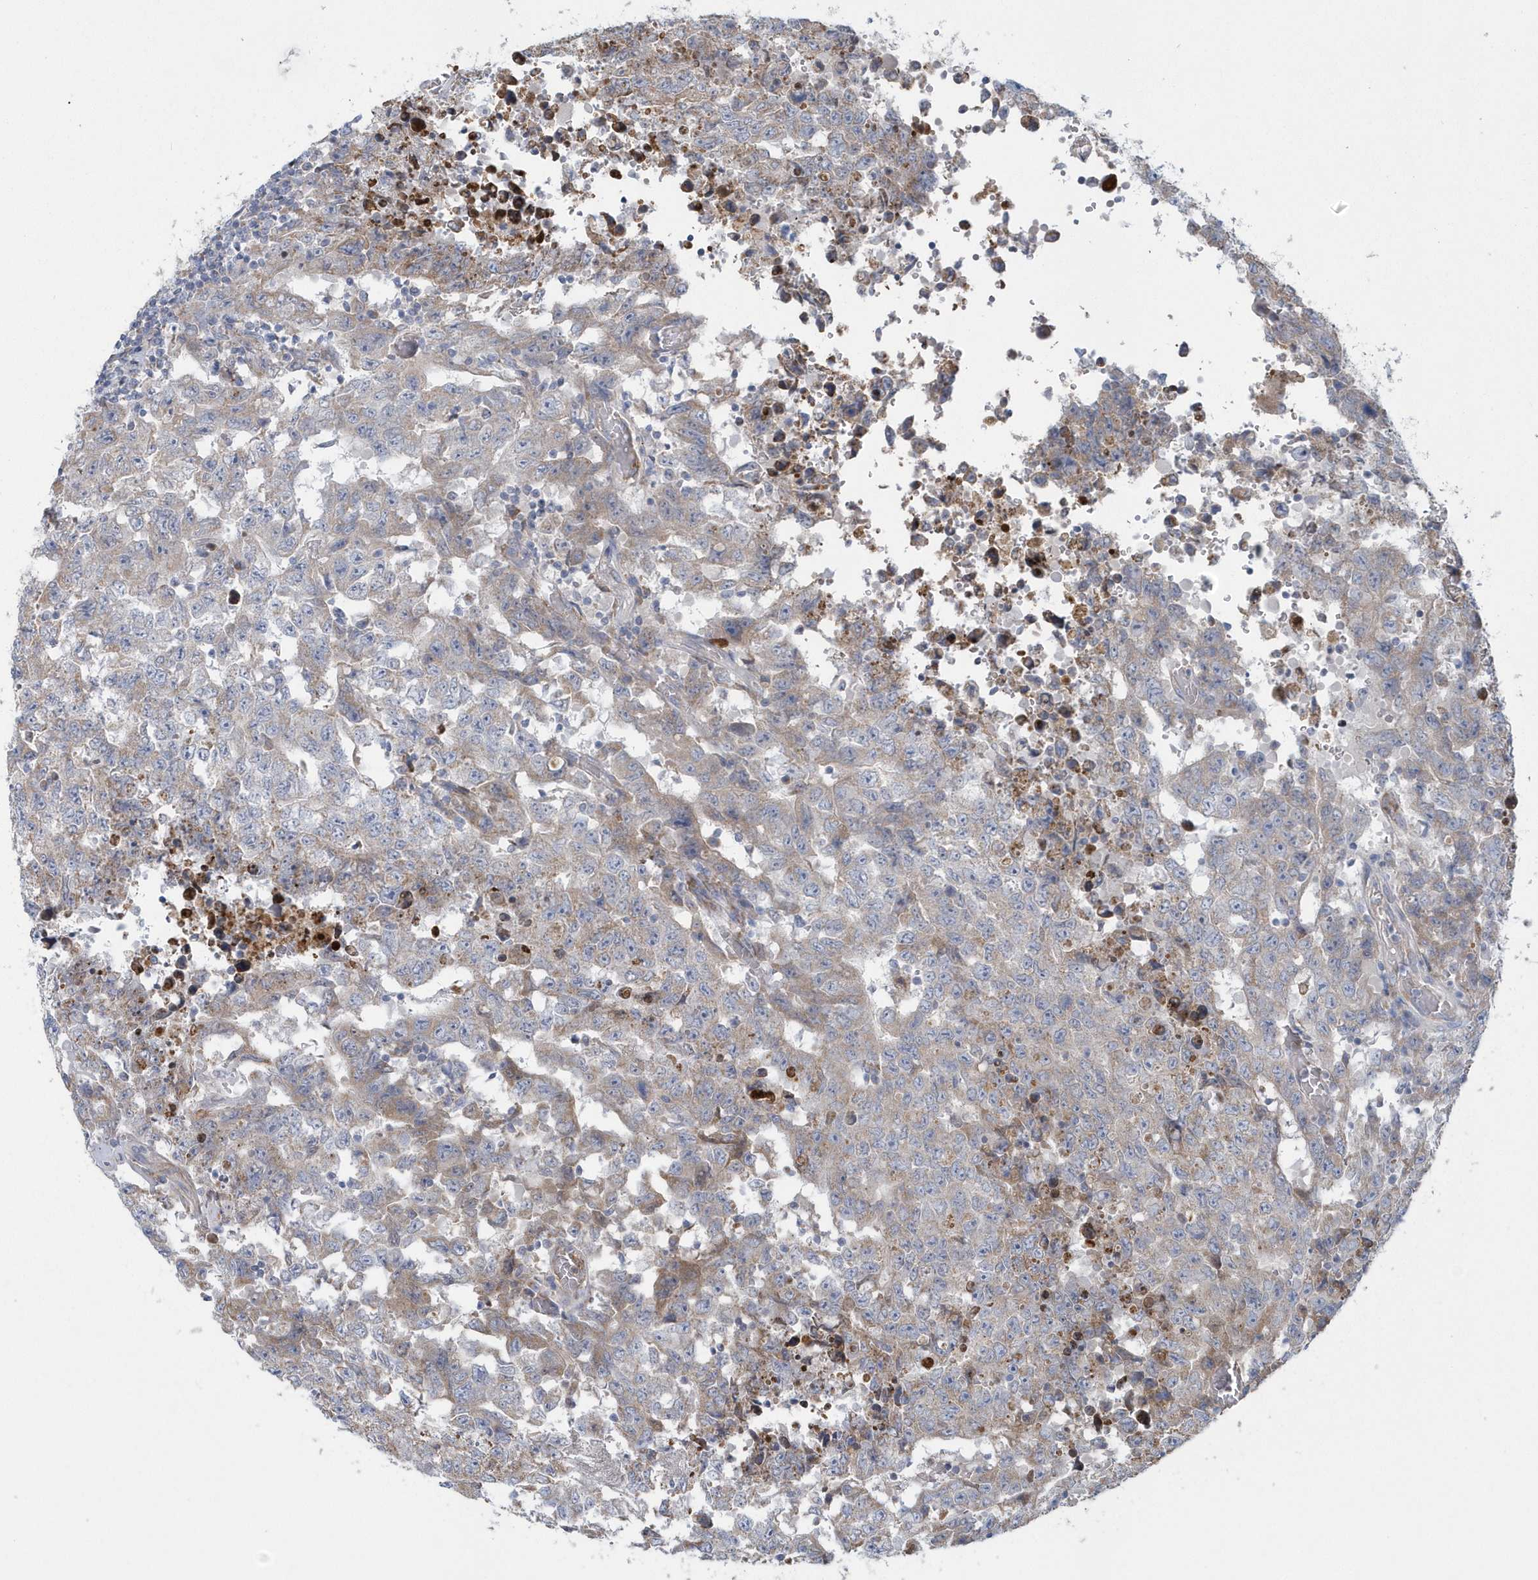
{"staining": {"intensity": "weak", "quantity": "<25%", "location": "cytoplasmic/membranous"}, "tissue": "testis cancer", "cell_type": "Tumor cells", "image_type": "cancer", "snomed": [{"axis": "morphology", "description": "Carcinoma, Embryonal, NOS"}, {"axis": "topography", "description": "Testis"}], "caption": "Histopathology image shows no significant protein staining in tumor cells of testis embryonal carcinoma.", "gene": "SPATA18", "patient": {"sex": "male", "age": 26}}